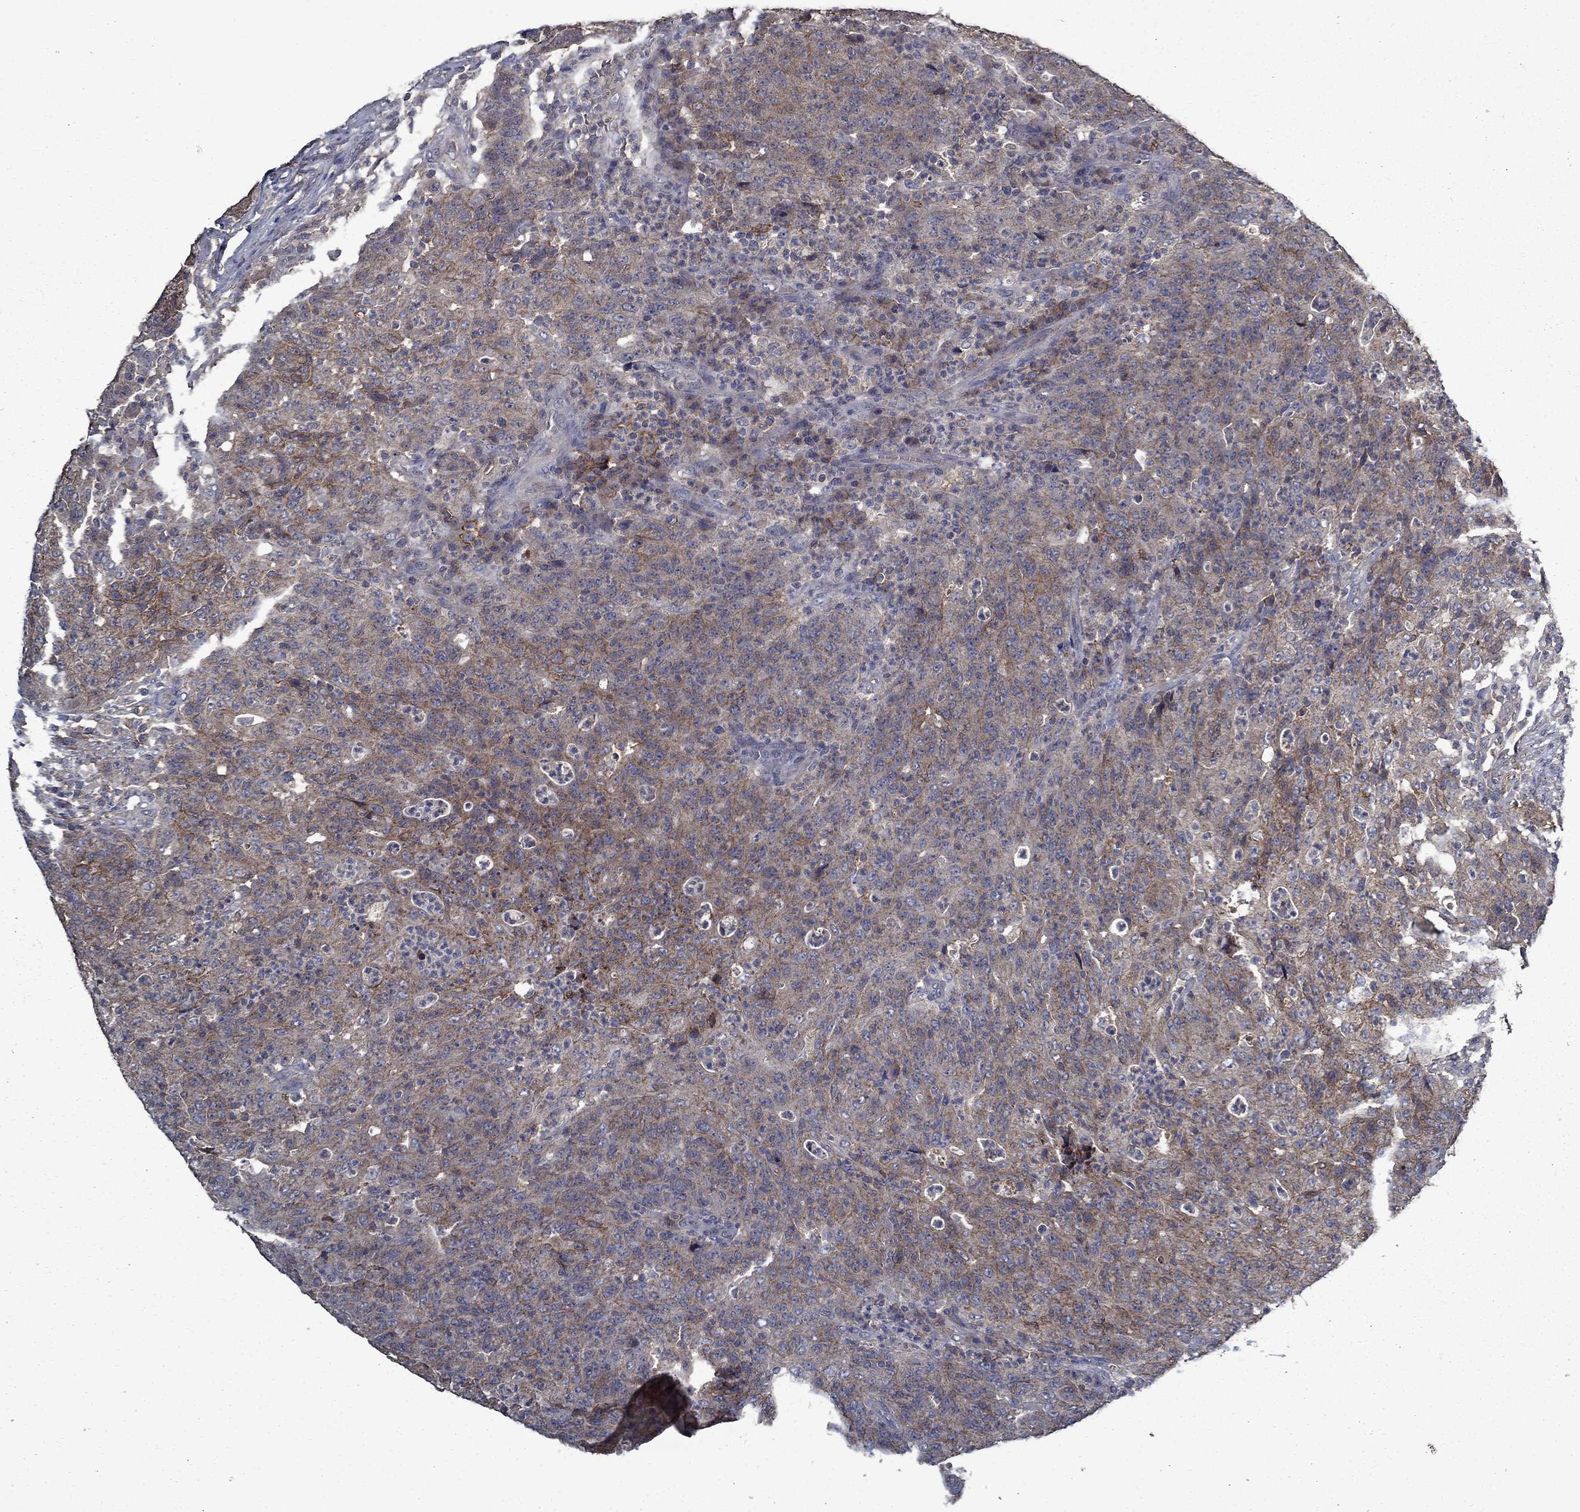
{"staining": {"intensity": "moderate", "quantity": "25%-75%", "location": "cytoplasmic/membranous"}, "tissue": "colorectal cancer", "cell_type": "Tumor cells", "image_type": "cancer", "snomed": [{"axis": "morphology", "description": "Adenocarcinoma, NOS"}, {"axis": "topography", "description": "Colon"}], "caption": "Immunohistochemical staining of colorectal cancer (adenocarcinoma) exhibits moderate cytoplasmic/membranous protein expression in approximately 25%-75% of tumor cells.", "gene": "SLC44A1", "patient": {"sex": "male", "age": 70}}